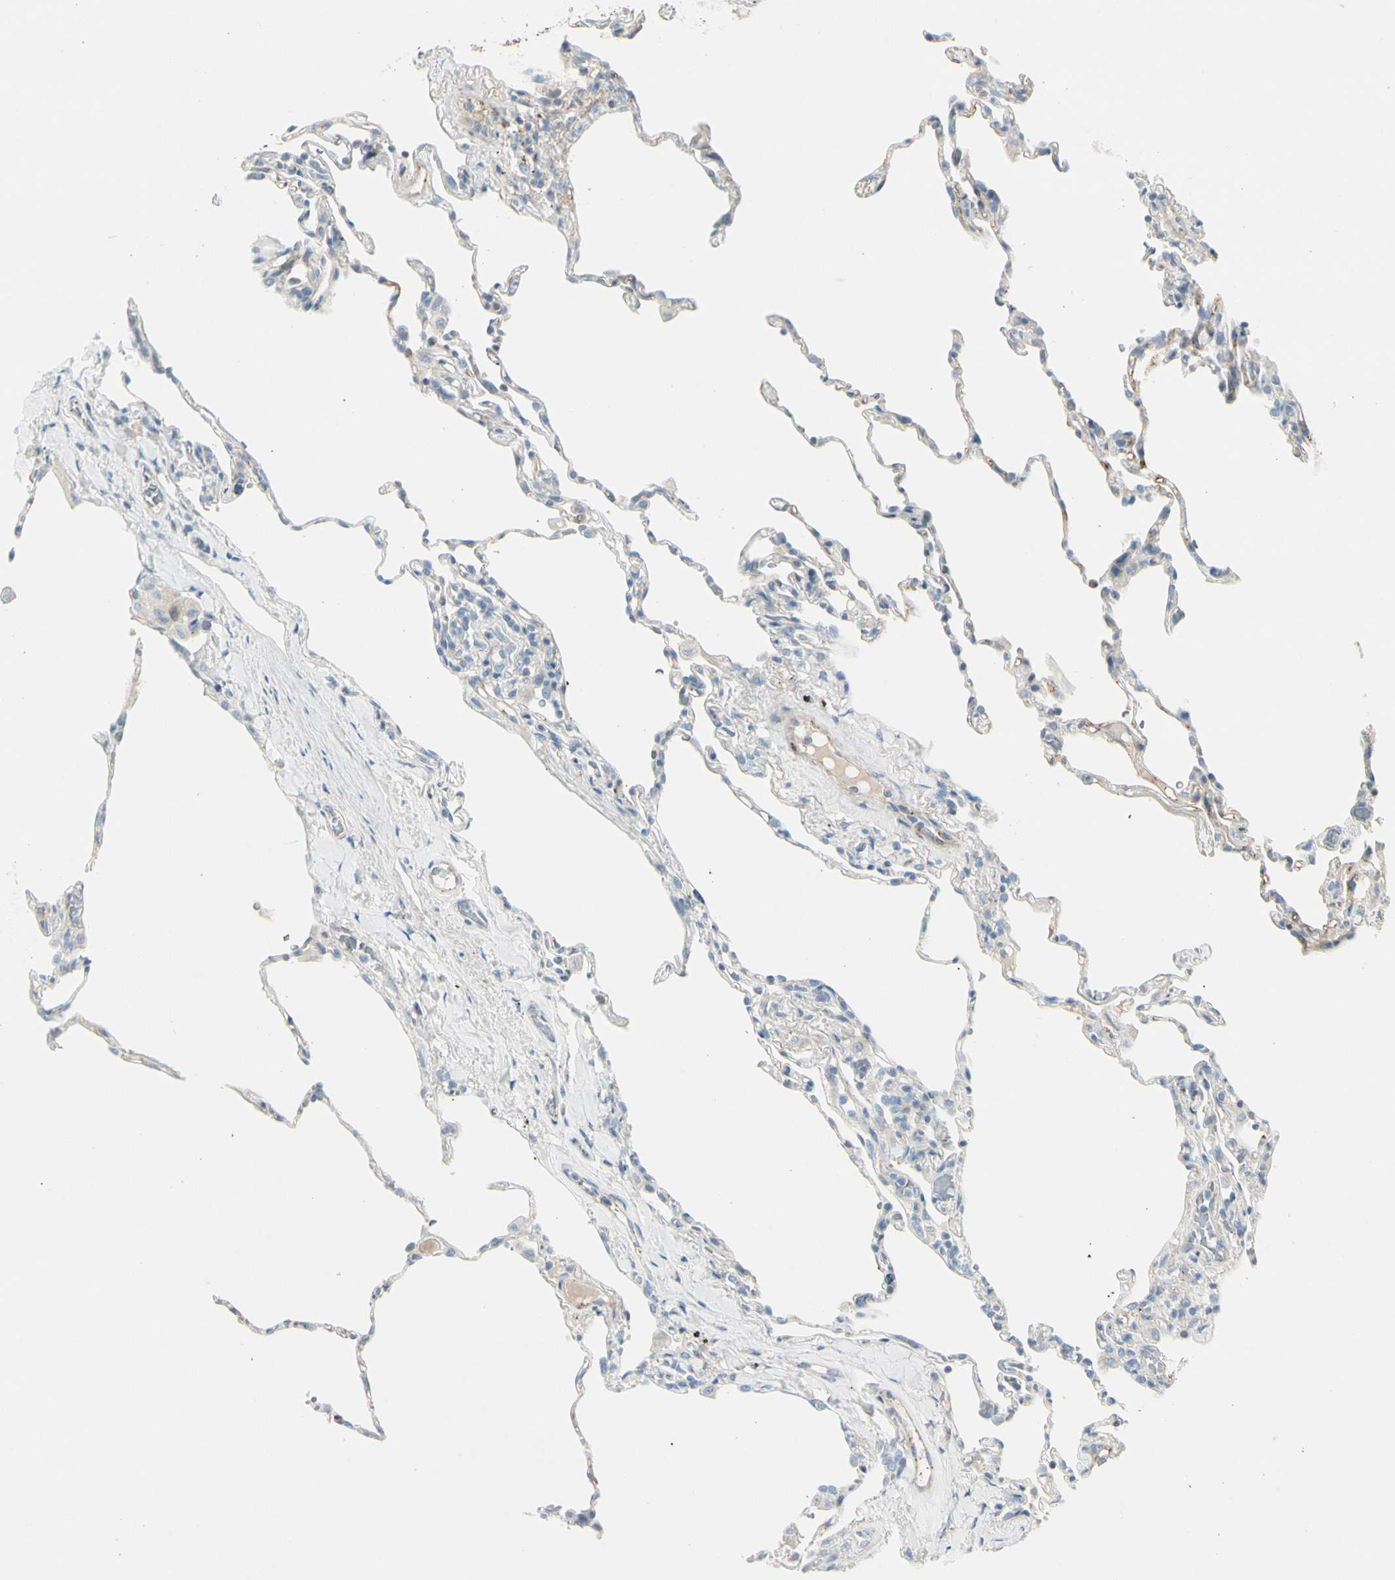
{"staining": {"intensity": "negative", "quantity": "none", "location": "none"}, "tissue": "lung", "cell_type": "Alveolar cells", "image_type": "normal", "snomed": [{"axis": "morphology", "description": "Normal tissue, NOS"}, {"axis": "topography", "description": "Lung"}], "caption": "DAB (3,3'-diaminobenzidine) immunohistochemical staining of unremarkable lung exhibits no significant expression in alveolar cells. (DAB immunohistochemistry (IHC) with hematoxylin counter stain).", "gene": "CACNA2D1", "patient": {"sex": "male", "age": 59}}